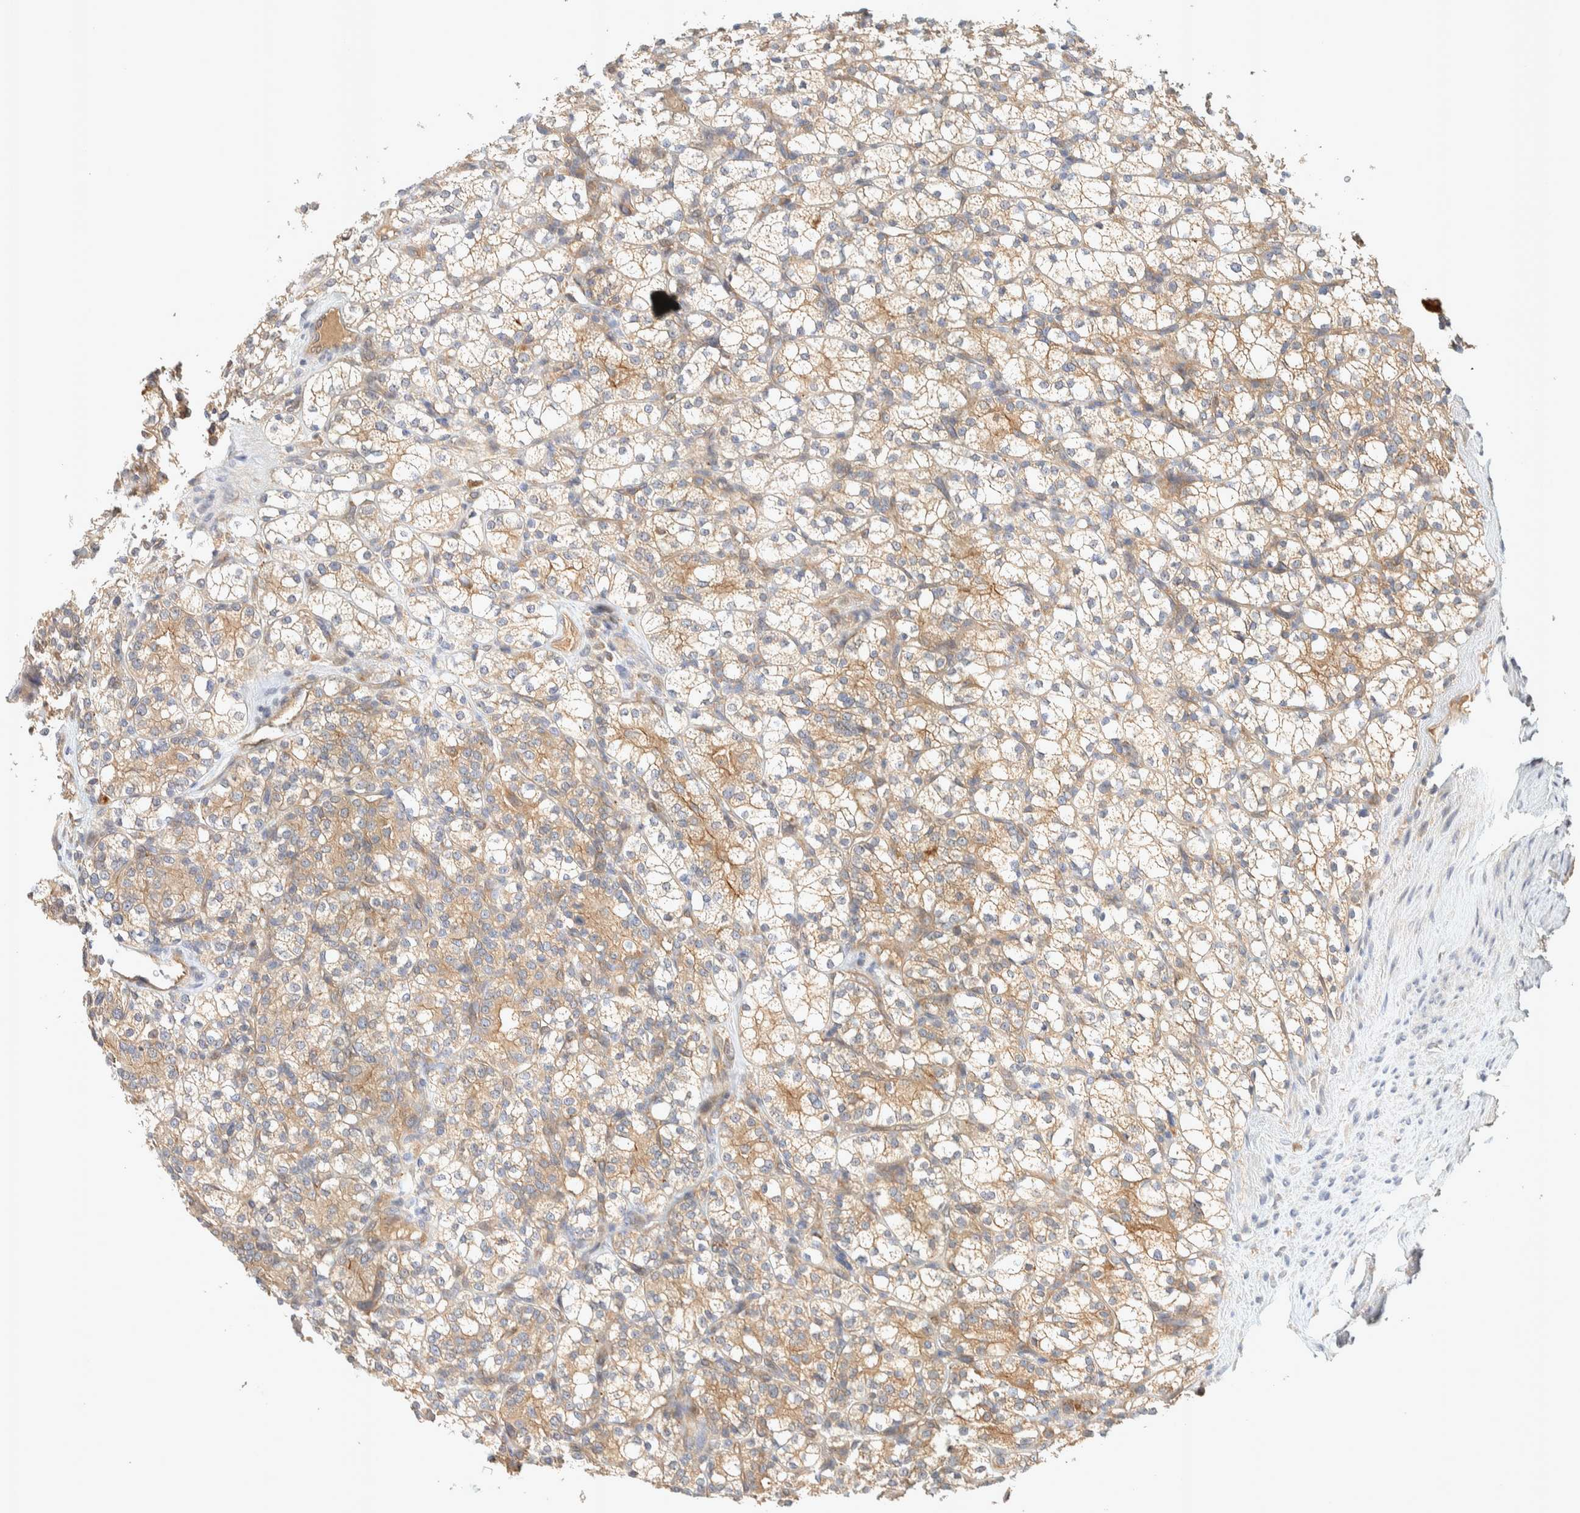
{"staining": {"intensity": "weak", "quantity": ">75%", "location": "cytoplasmic/membranous"}, "tissue": "renal cancer", "cell_type": "Tumor cells", "image_type": "cancer", "snomed": [{"axis": "morphology", "description": "Adenocarcinoma, NOS"}, {"axis": "topography", "description": "Kidney"}], "caption": "IHC image of human adenocarcinoma (renal) stained for a protein (brown), which displays low levels of weak cytoplasmic/membranous expression in about >75% of tumor cells.", "gene": "PXK", "patient": {"sex": "male", "age": 77}}